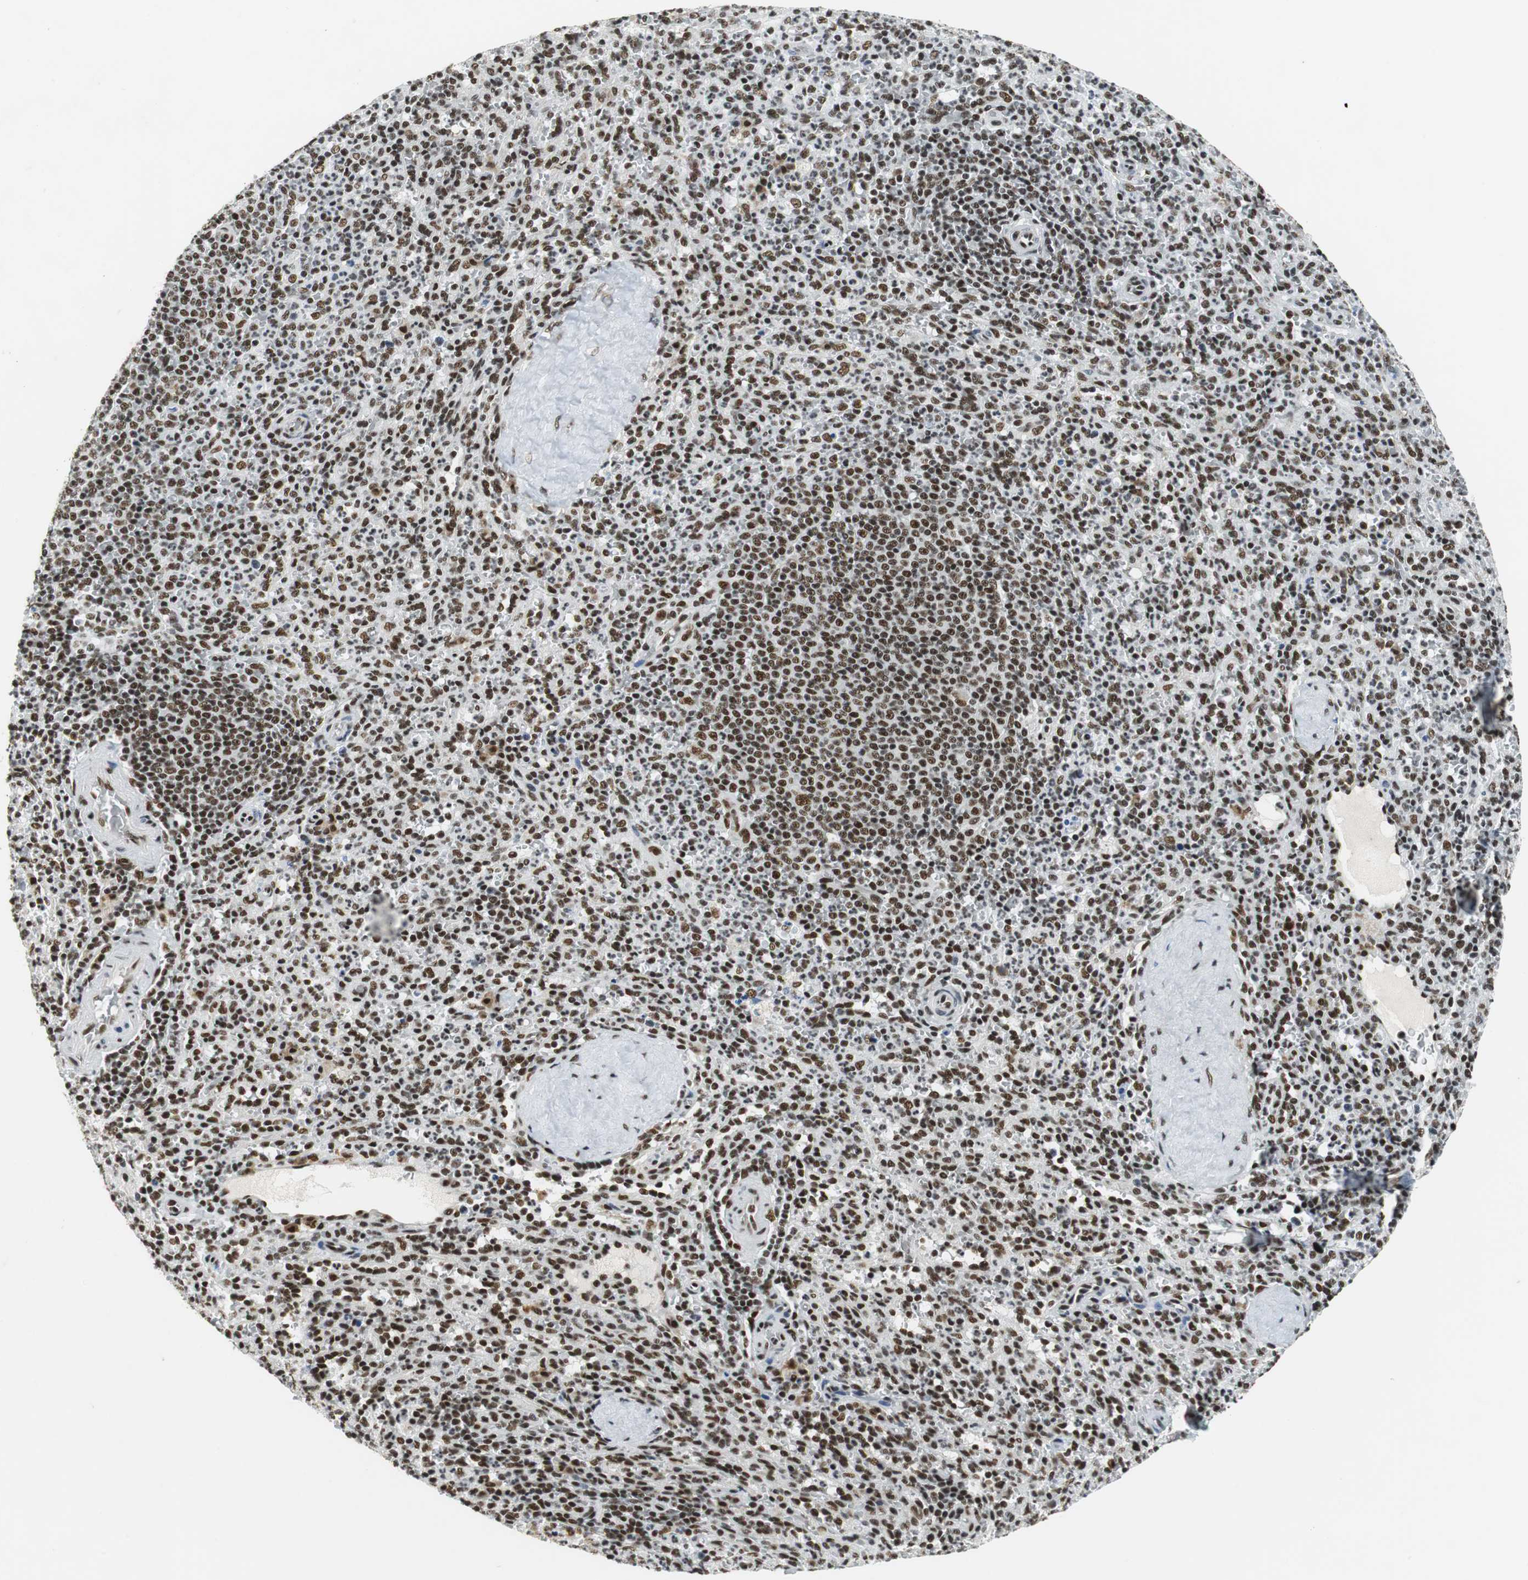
{"staining": {"intensity": "strong", "quantity": ">75%", "location": "nuclear"}, "tissue": "spleen", "cell_type": "Cells in red pulp", "image_type": "normal", "snomed": [{"axis": "morphology", "description": "Normal tissue, NOS"}, {"axis": "topography", "description": "Spleen"}], "caption": "Immunohistochemistry (IHC) of normal spleen demonstrates high levels of strong nuclear expression in approximately >75% of cells in red pulp. Immunohistochemistry stains the protein in brown and the nuclei are stained blue.", "gene": "PRKDC", "patient": {"sex": "male", "age": 36}}